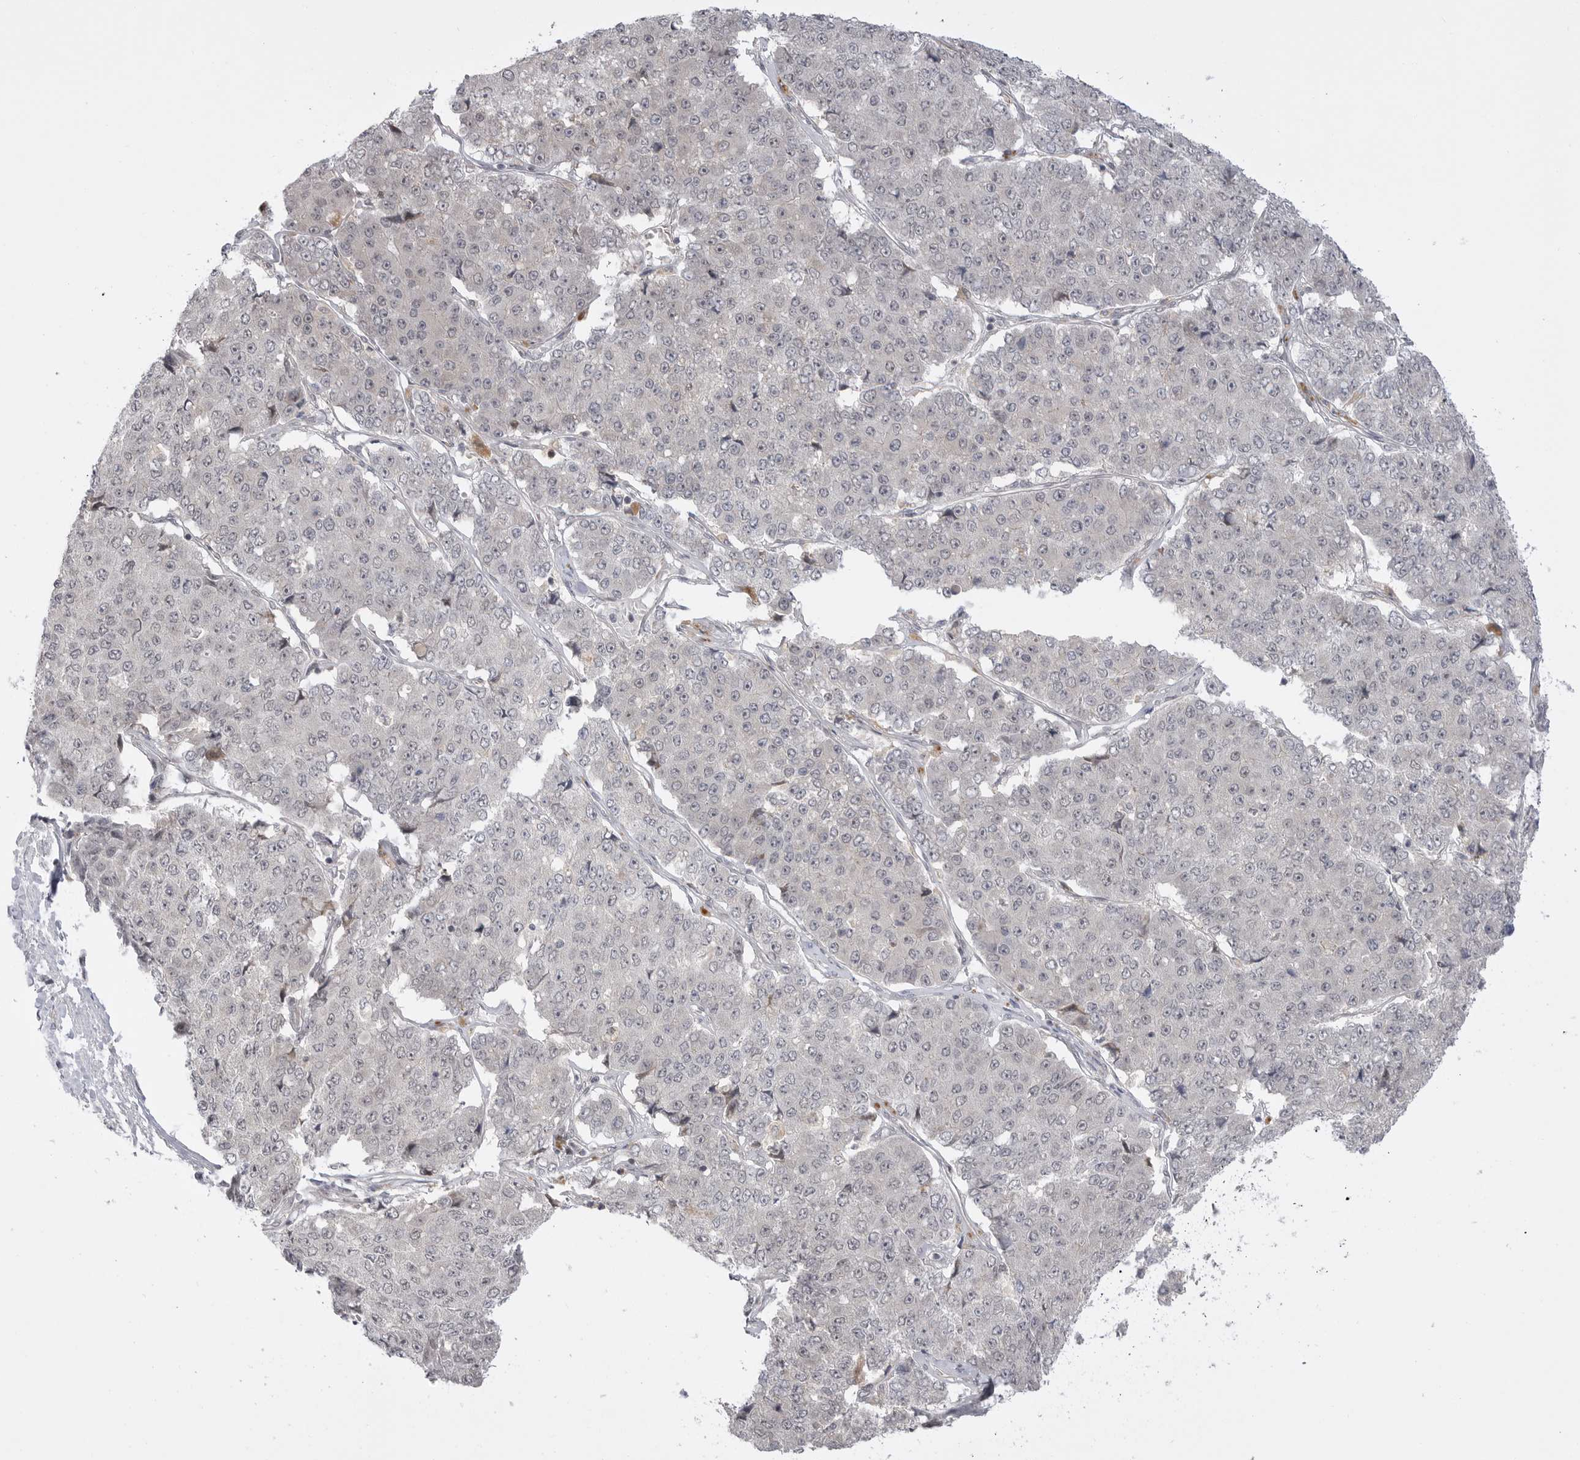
{"staining": {"intensity": "negative", "quantity": "none", "location": "none"}, "tissue": "pancreatic cancer", "cell_type": "Tumor cells", "image_type": "cancer", "snomed": [{"axis": "morphology", "description": "Adenocarcinoma, NOS"}, {"axis": "topography", "description": "Pancreas"}], "caption": "Immunohistochemical staining of pancreatic adenocarcinoma exhibits no significant positivity in tumor cells.", "gene": "GGT6", "patient": {"sex": "male", "age": 50}}